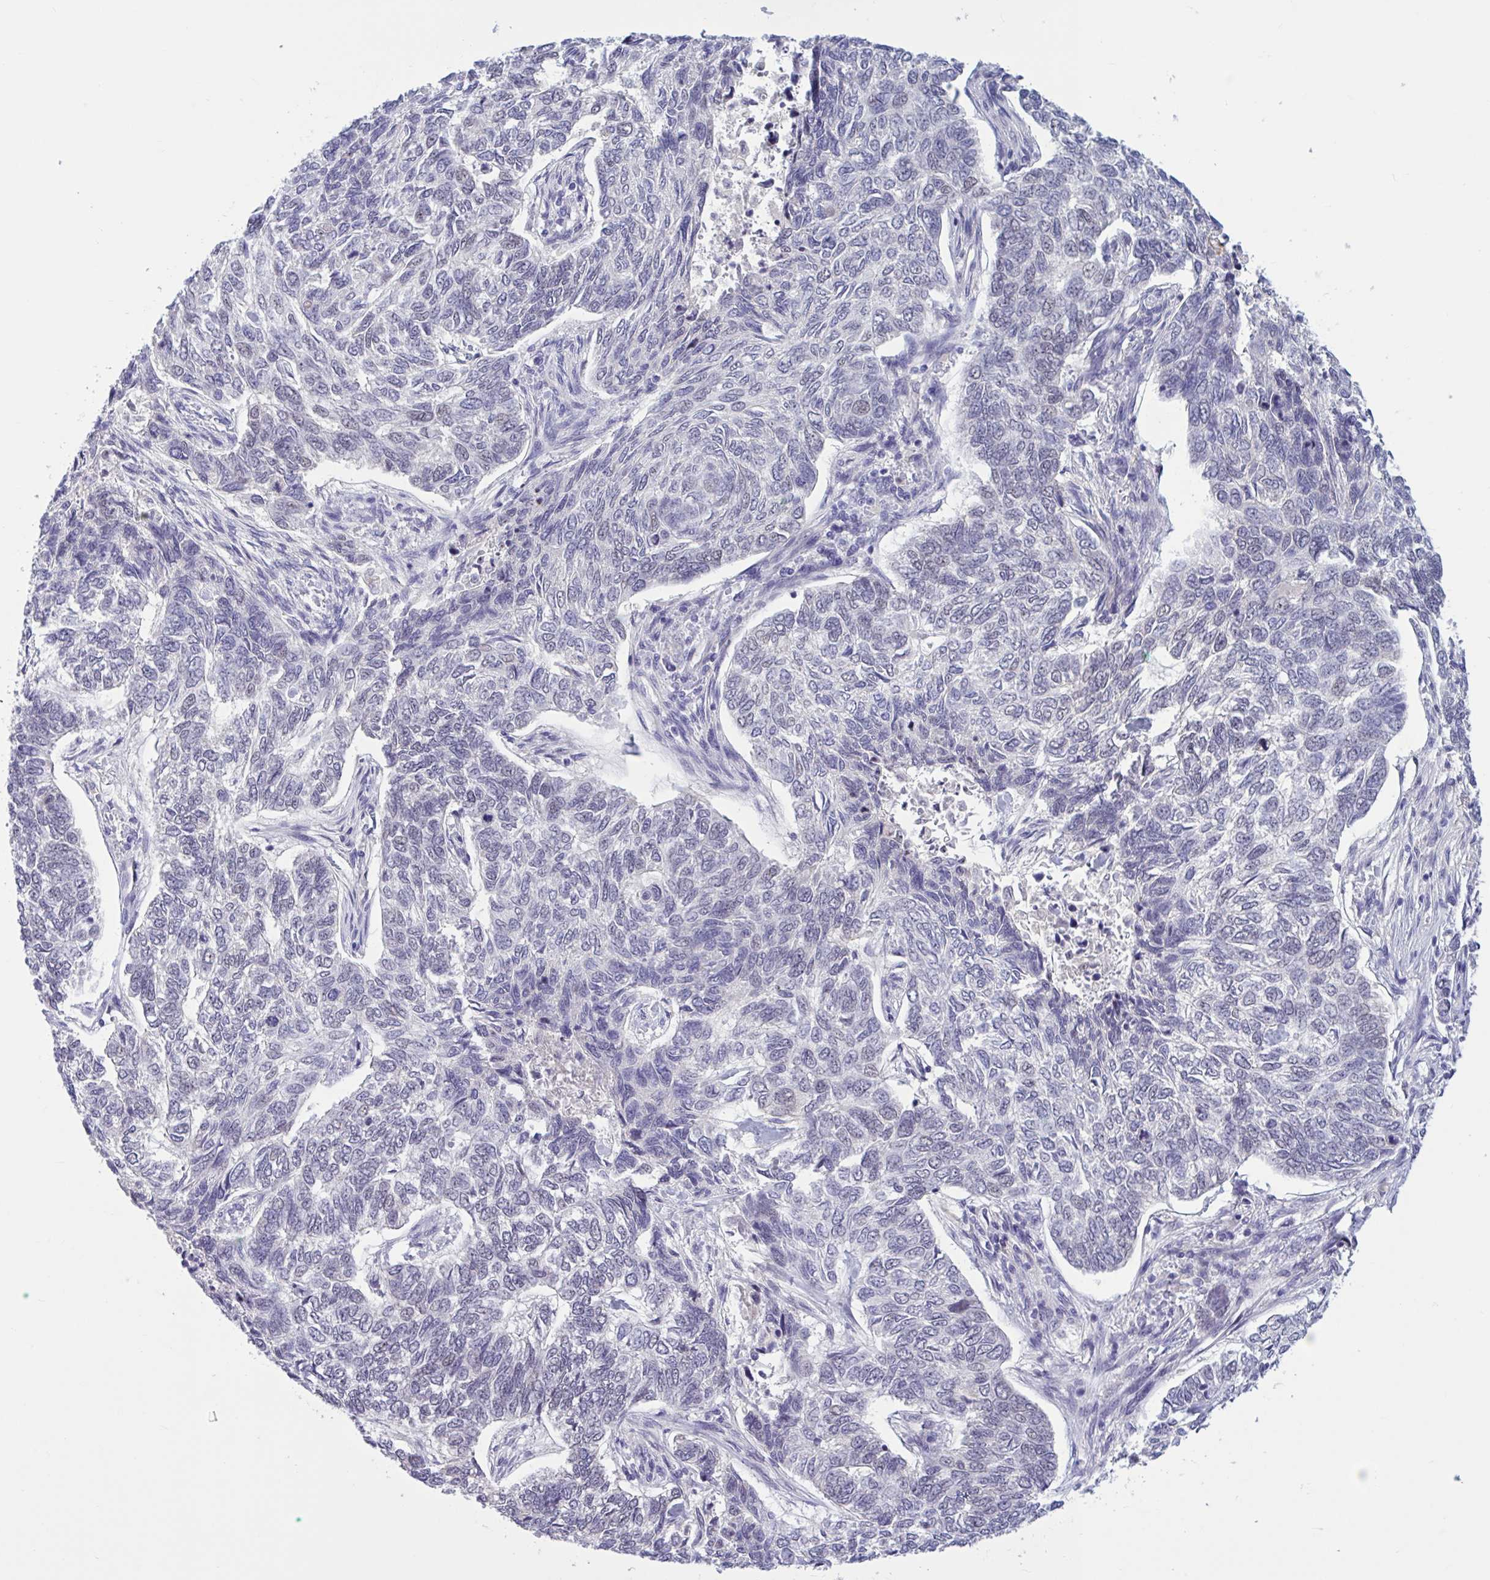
{"staining": {"intensity": "negative", "quantity": "none", "location": "none"}, "tissue": "skin cancer", "cell_type": "Tumor cells", "image_type": "cancer", "snomed": [{"axis": "morphology", "description": "Basal cell carcinoma"}, {"axis": "topography", "description": "Skin"}], "caption": "An immunohistochemistry micrograph of skin basal cell carcinoma is shown. There is no staining in tumor cells of skin basal cell carcinoma. Brightfield microscopy of IHC stained with DAB (3,3'-diaminobenzidine) (brown) and hematoxylin (blue), captured at high magnification.", "gene": "CNGB3", "patient": {"sex": "female", "age": 65}}